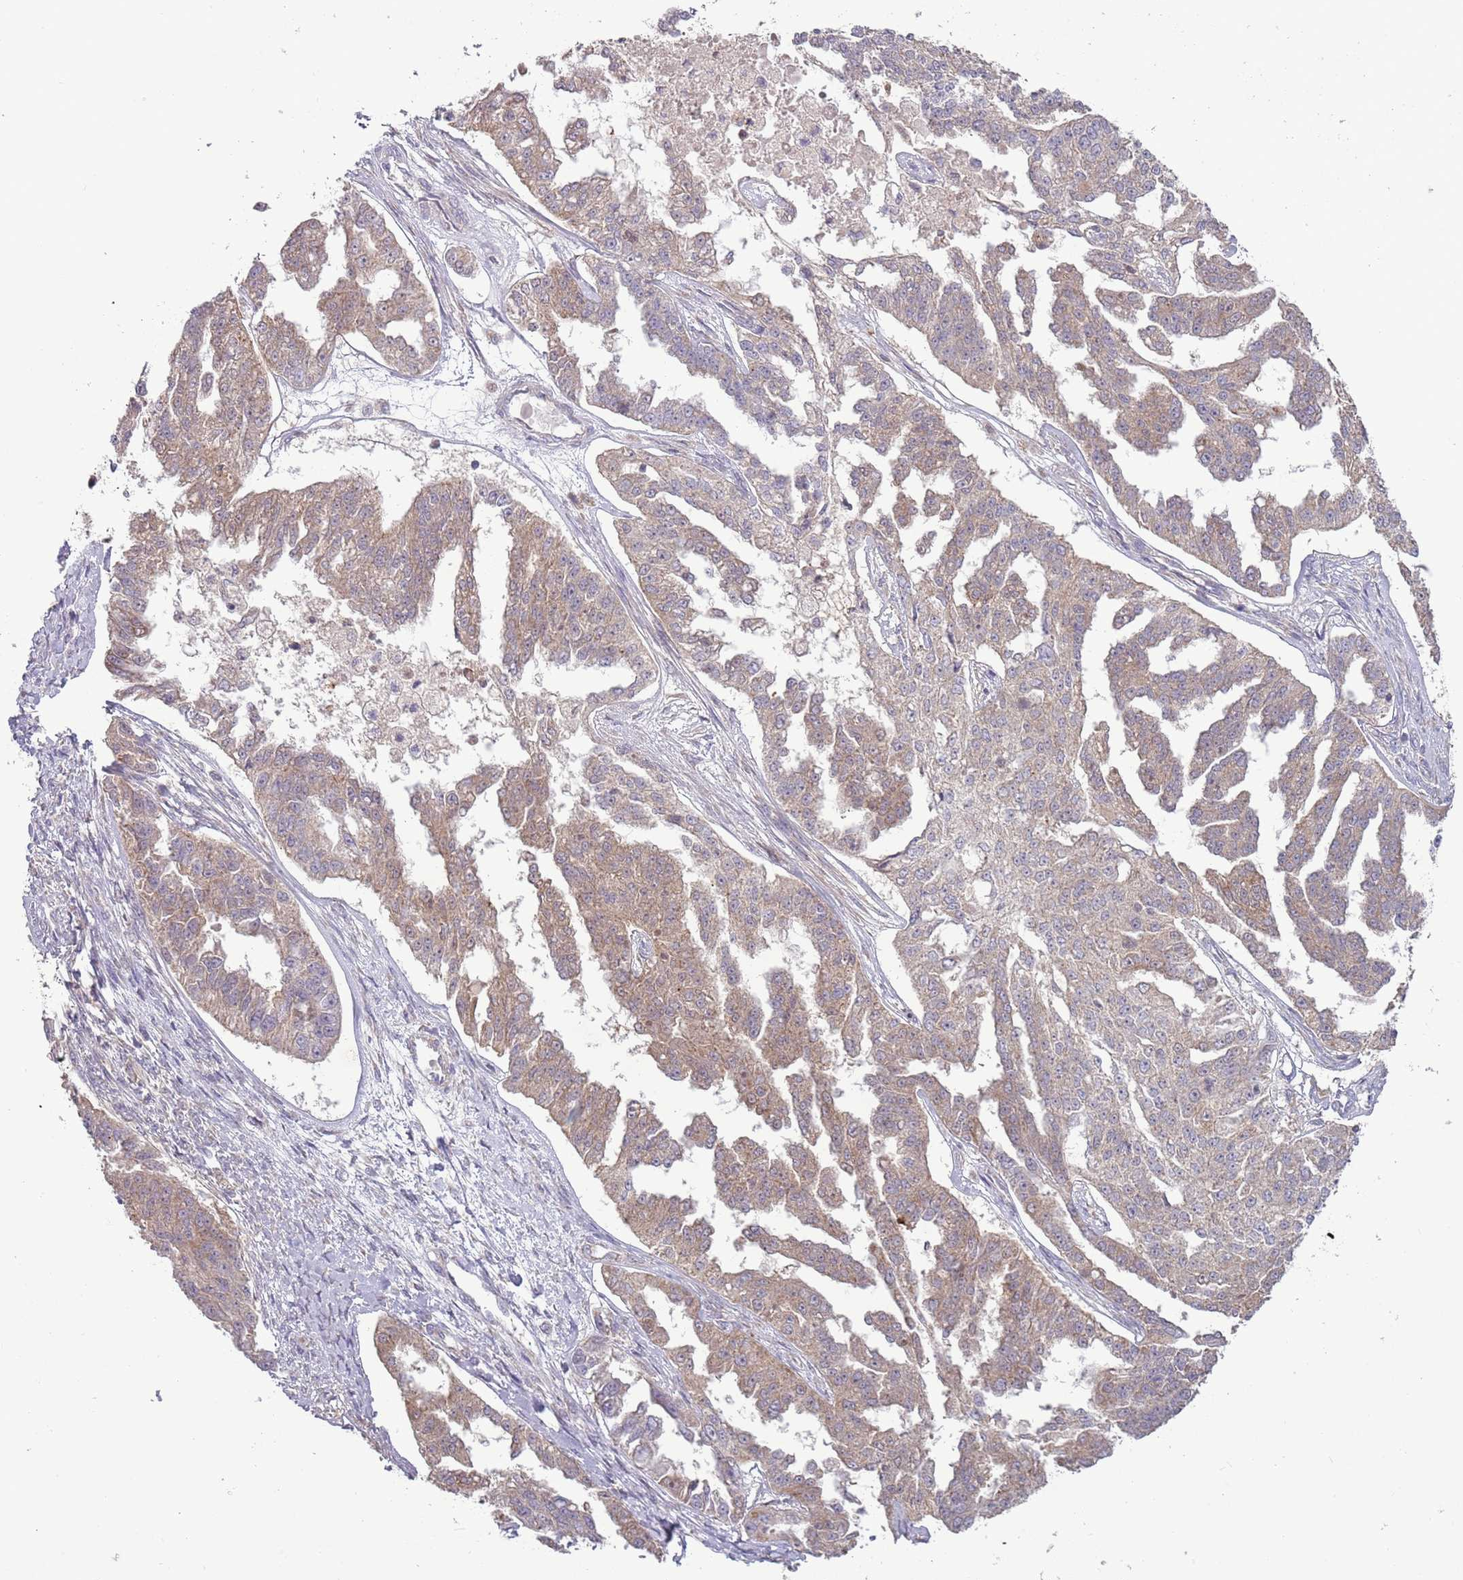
{"staining": {"intensity": "moderate", "quantity": ">75%", "location": "cytoplasmic/membranous"}, "tissue": "ovarian cancer", "cell_type": "Tumor cells", "image_type": "cancer", "snomed": [{"axis": "morphology", "description": "Cystadenocarcinoma, serous, NOS"}, {"axis": "topography", "description": "Ovary"}], "caption": "IHC of human ovarian cancer (serous cystadenocarcinoma) exhibits medium levels of moderate cytoplasmic/membranous positivity in about >75% of tumor cells.", "gene": "DTD2", "patient": {"sex": "female", "age": 58}}